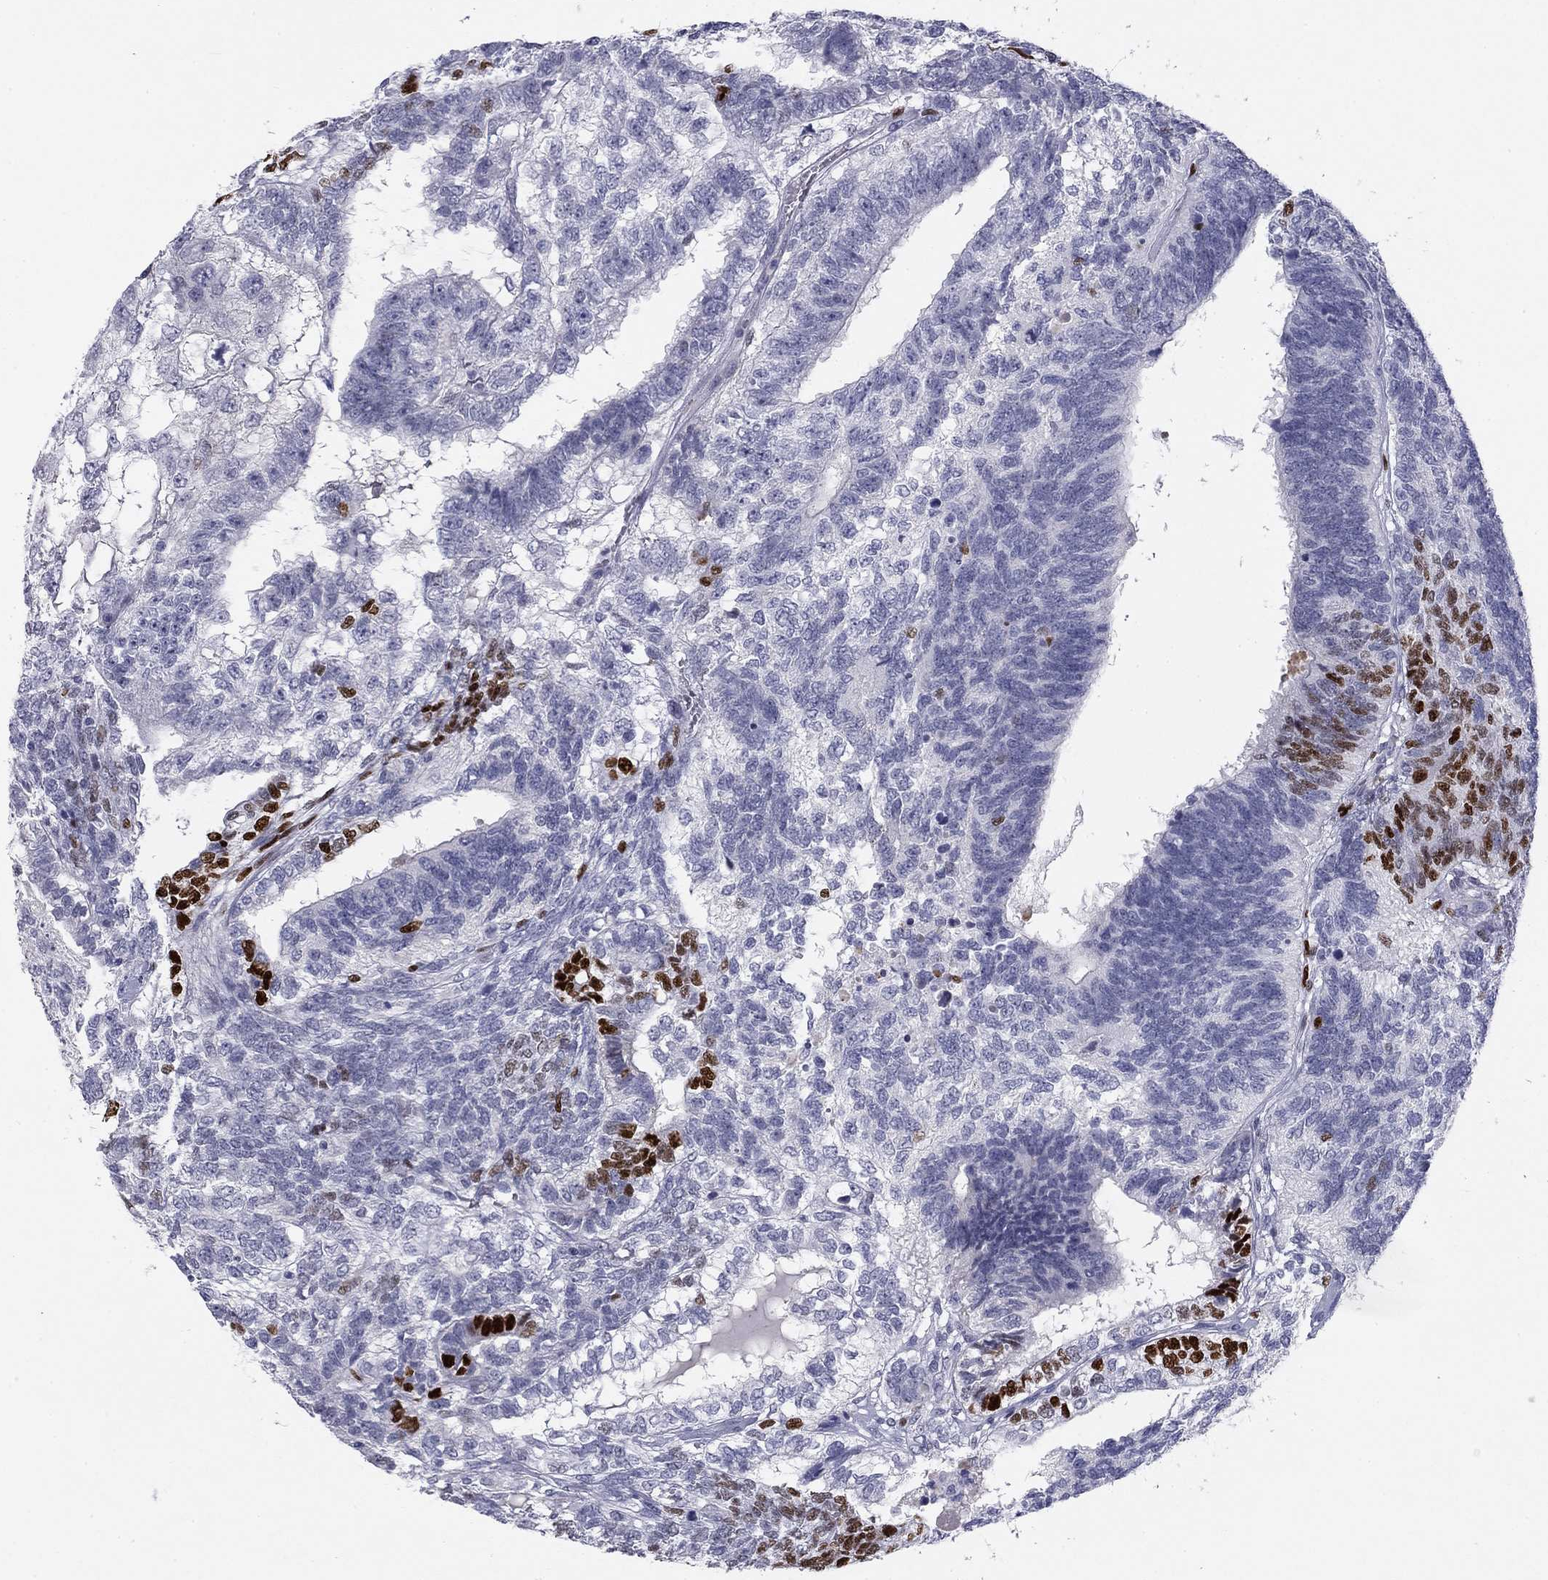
{"staining": {"intensity": "negative", "quantity": "none", "location": "none"}, "tissue": "testis cancer", "cell_type": "Tumor cells", "image_type": "cancer", "snomed": [{"axis": "morphology", "description": "Seminoma, NOS"}, {"axis": "morphology", "description": "Carcinoma, Embryonal, NOS"}, {"axis": "topography", "description": "Testis"}], "caption": "Immunohistochemistry micrograph of human testis embryonal carcinoma stained for a protein (brown), which demonstrates no expression in tumor cells.", "gene": "TFAP2B", "patient": {"sex": "male", "age": 41}}